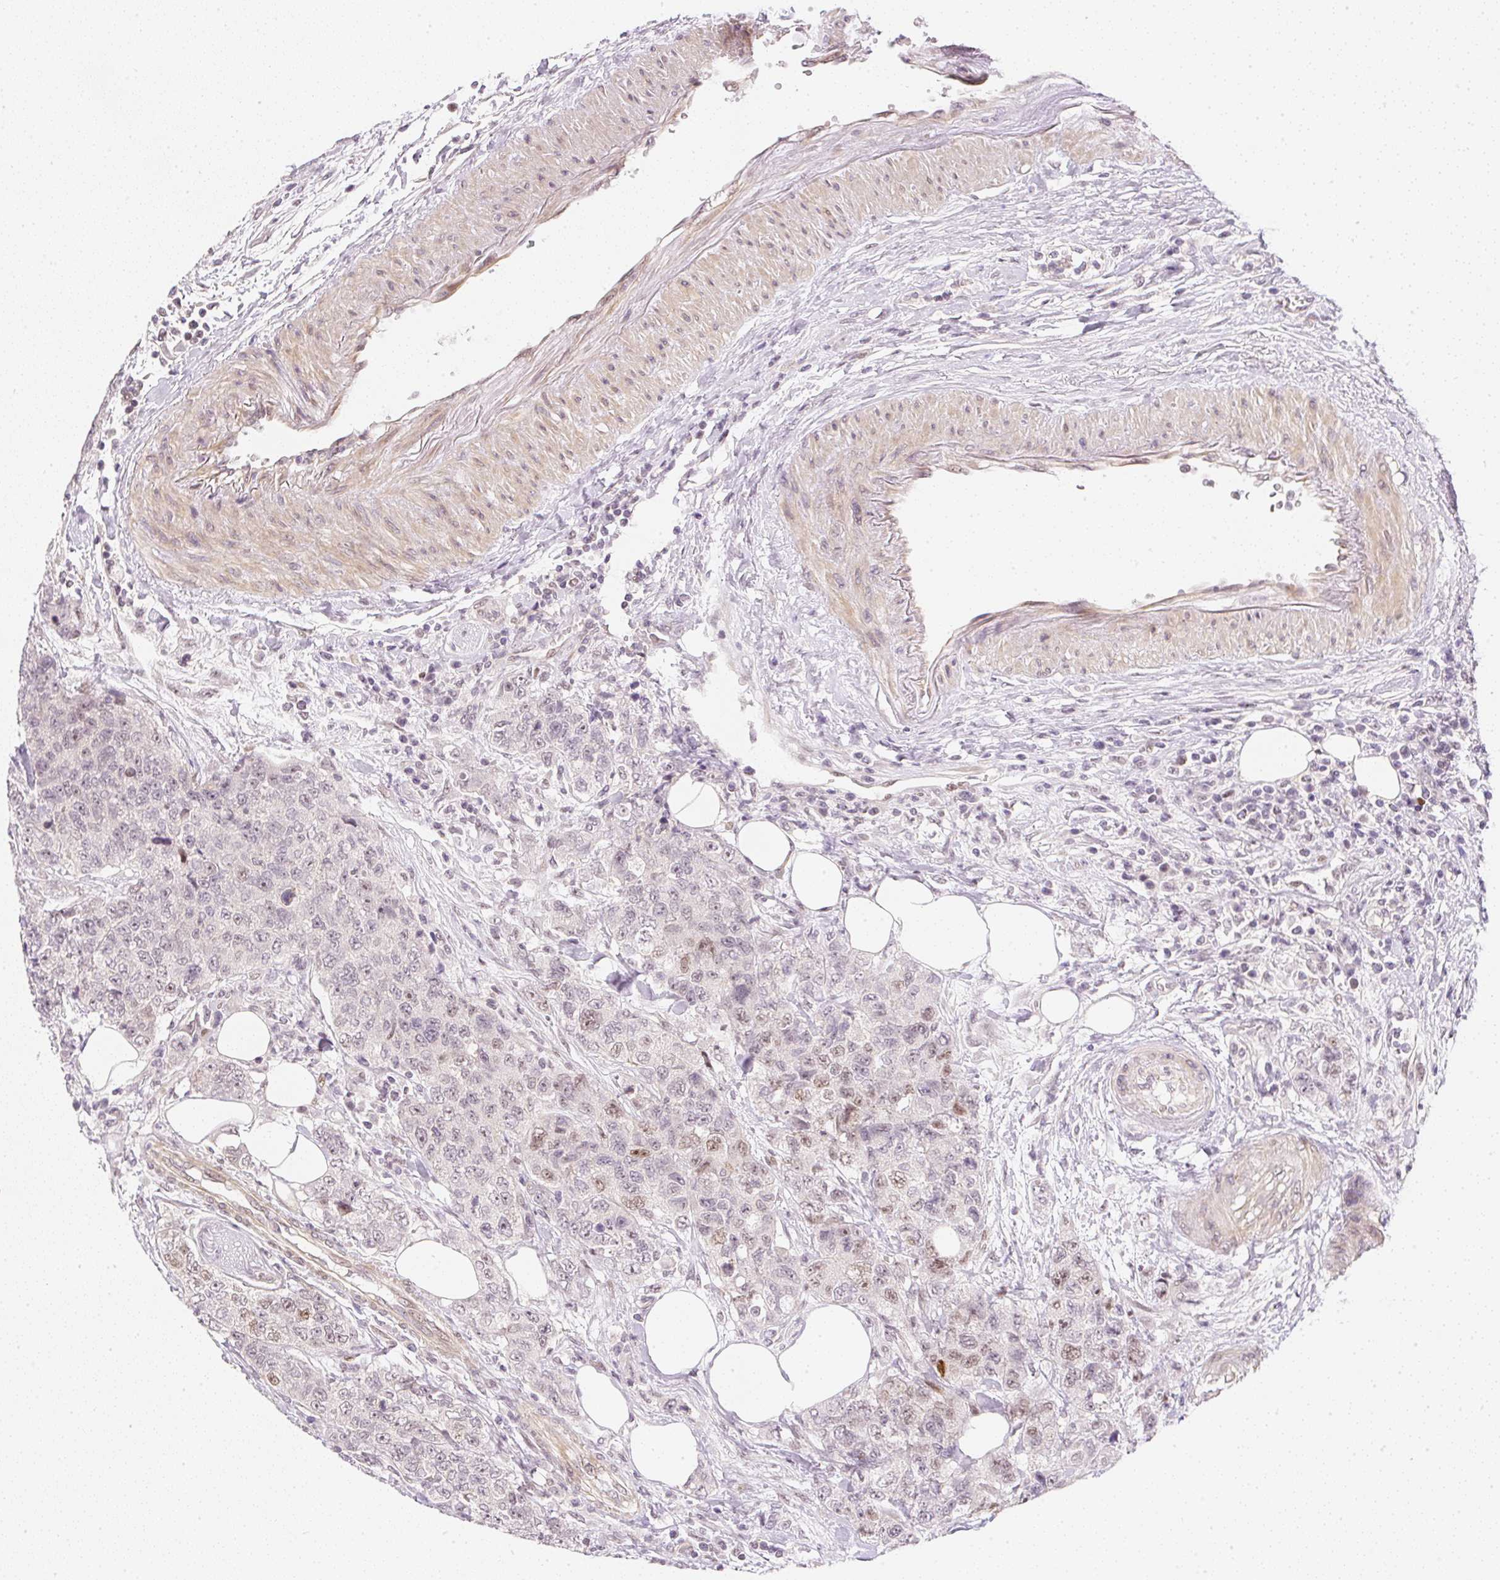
{"staining": {"intensity": "weak", "quantity": "25%-75%", "location": "nuclear"}, "tissue": "urothelial cancer", "cell_type": "Tumor cells", "image_type": "cancer", "snomed": [{"axis": "morphology", "description": "Urothelial carcinoma, High grade"}, {"axis": "topography", "description": "Urinary bladder"}], "caption": "Immunohistochemical staining of human high-grade urothelial carcinoma shows low levels of weak nuclear staining in approximately 25%-75% of tumor cells.", "gene": "DPPA4", "patient": {"sex": "female", "age": 78}}